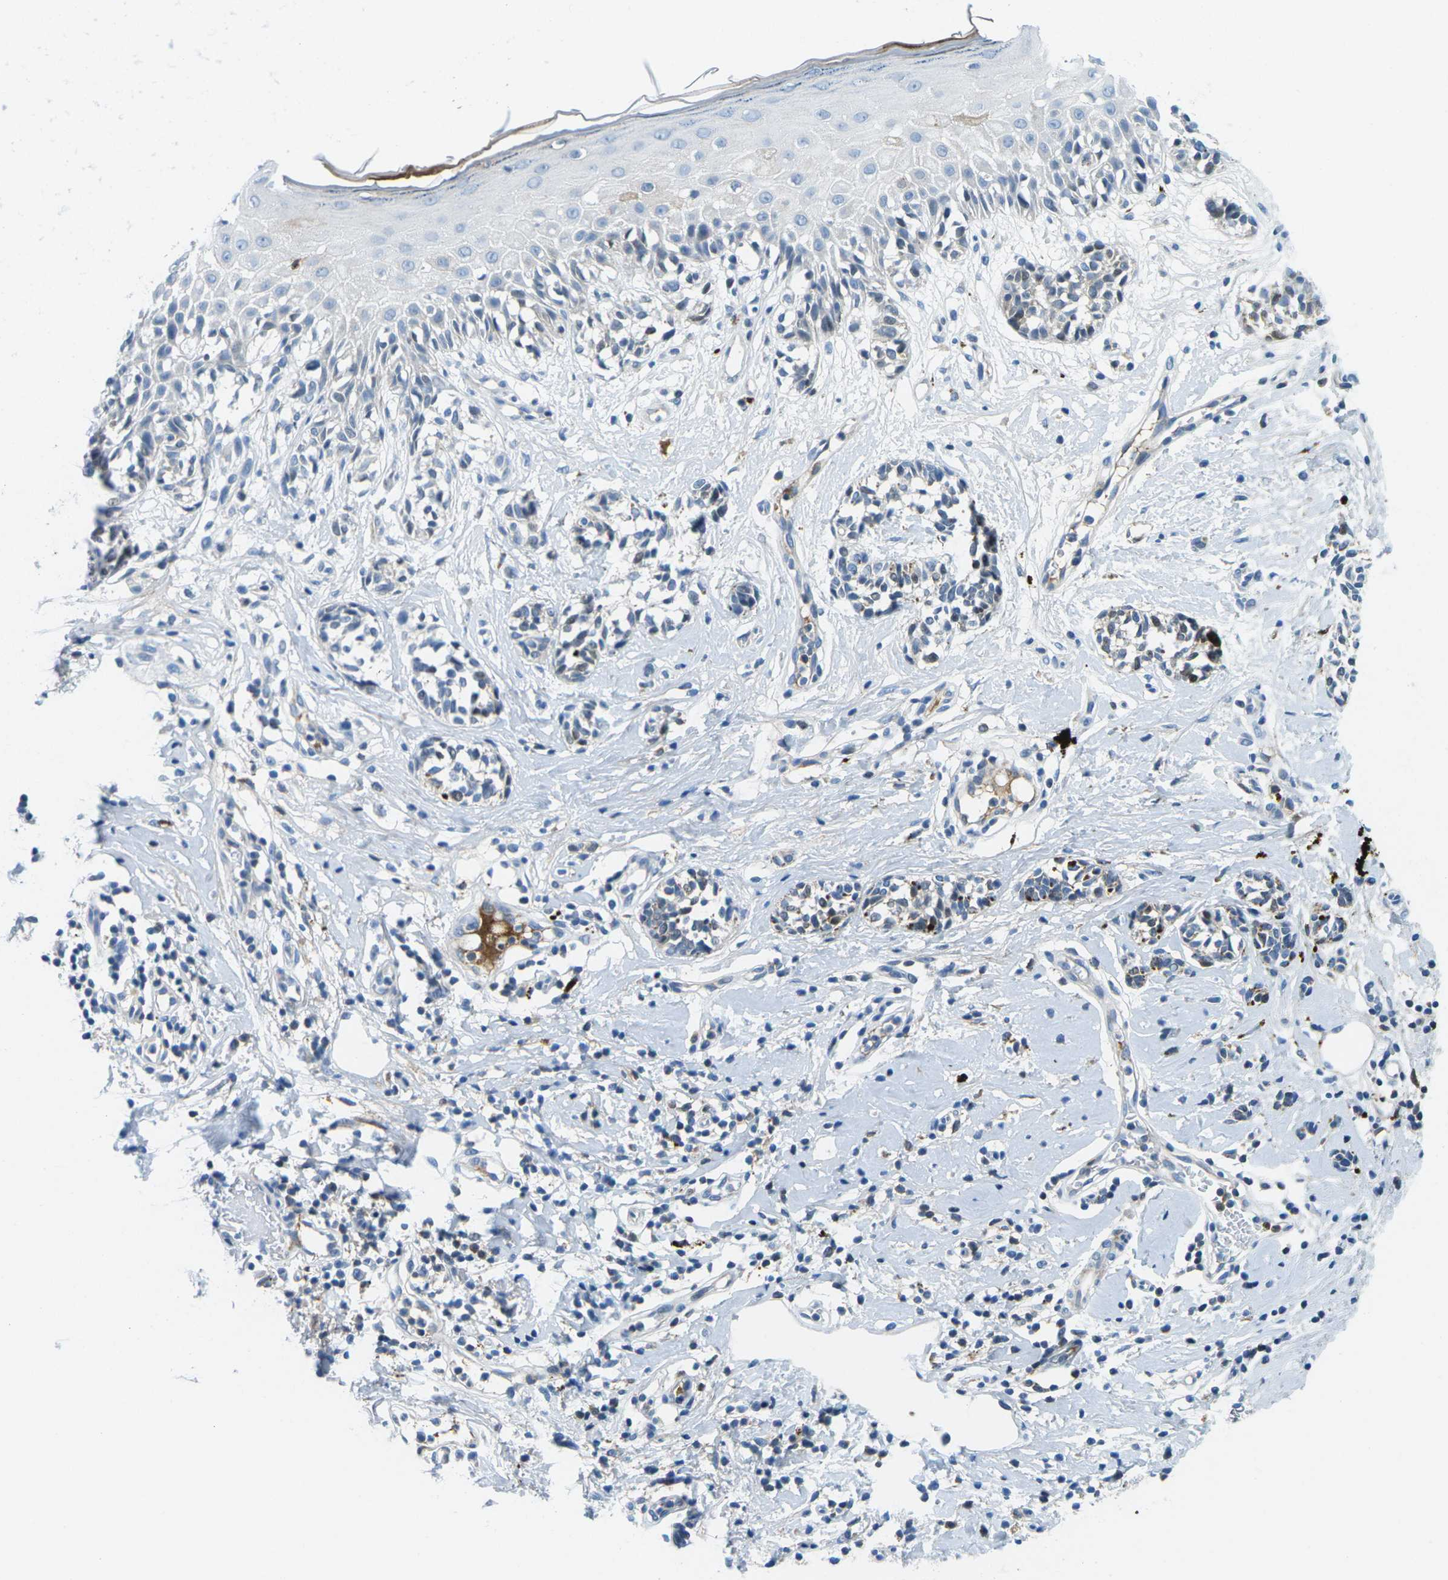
{"staining": {"intensity": "negative", "quantity": "none", "location": "none"}, "tissue": "melanoma", "cell_type": "Tumor cells", "image_type": "cancer", "snomed": [{"axis": "morphology", "description": "Malignant melanoma, NOS"}, {"axis": "topography", "description": "Skin"}], "caption": "Immunohistochemical staining of human melanoma shows no significant positivity in tumor cells. The staining was performed using DAB to visualize the protein expression in brown, while the nuclei were stained in blue with hematoxylin (Magnification: 20x).", "gene": "CFB", "patient": {"sex": "male", "age": 64}}